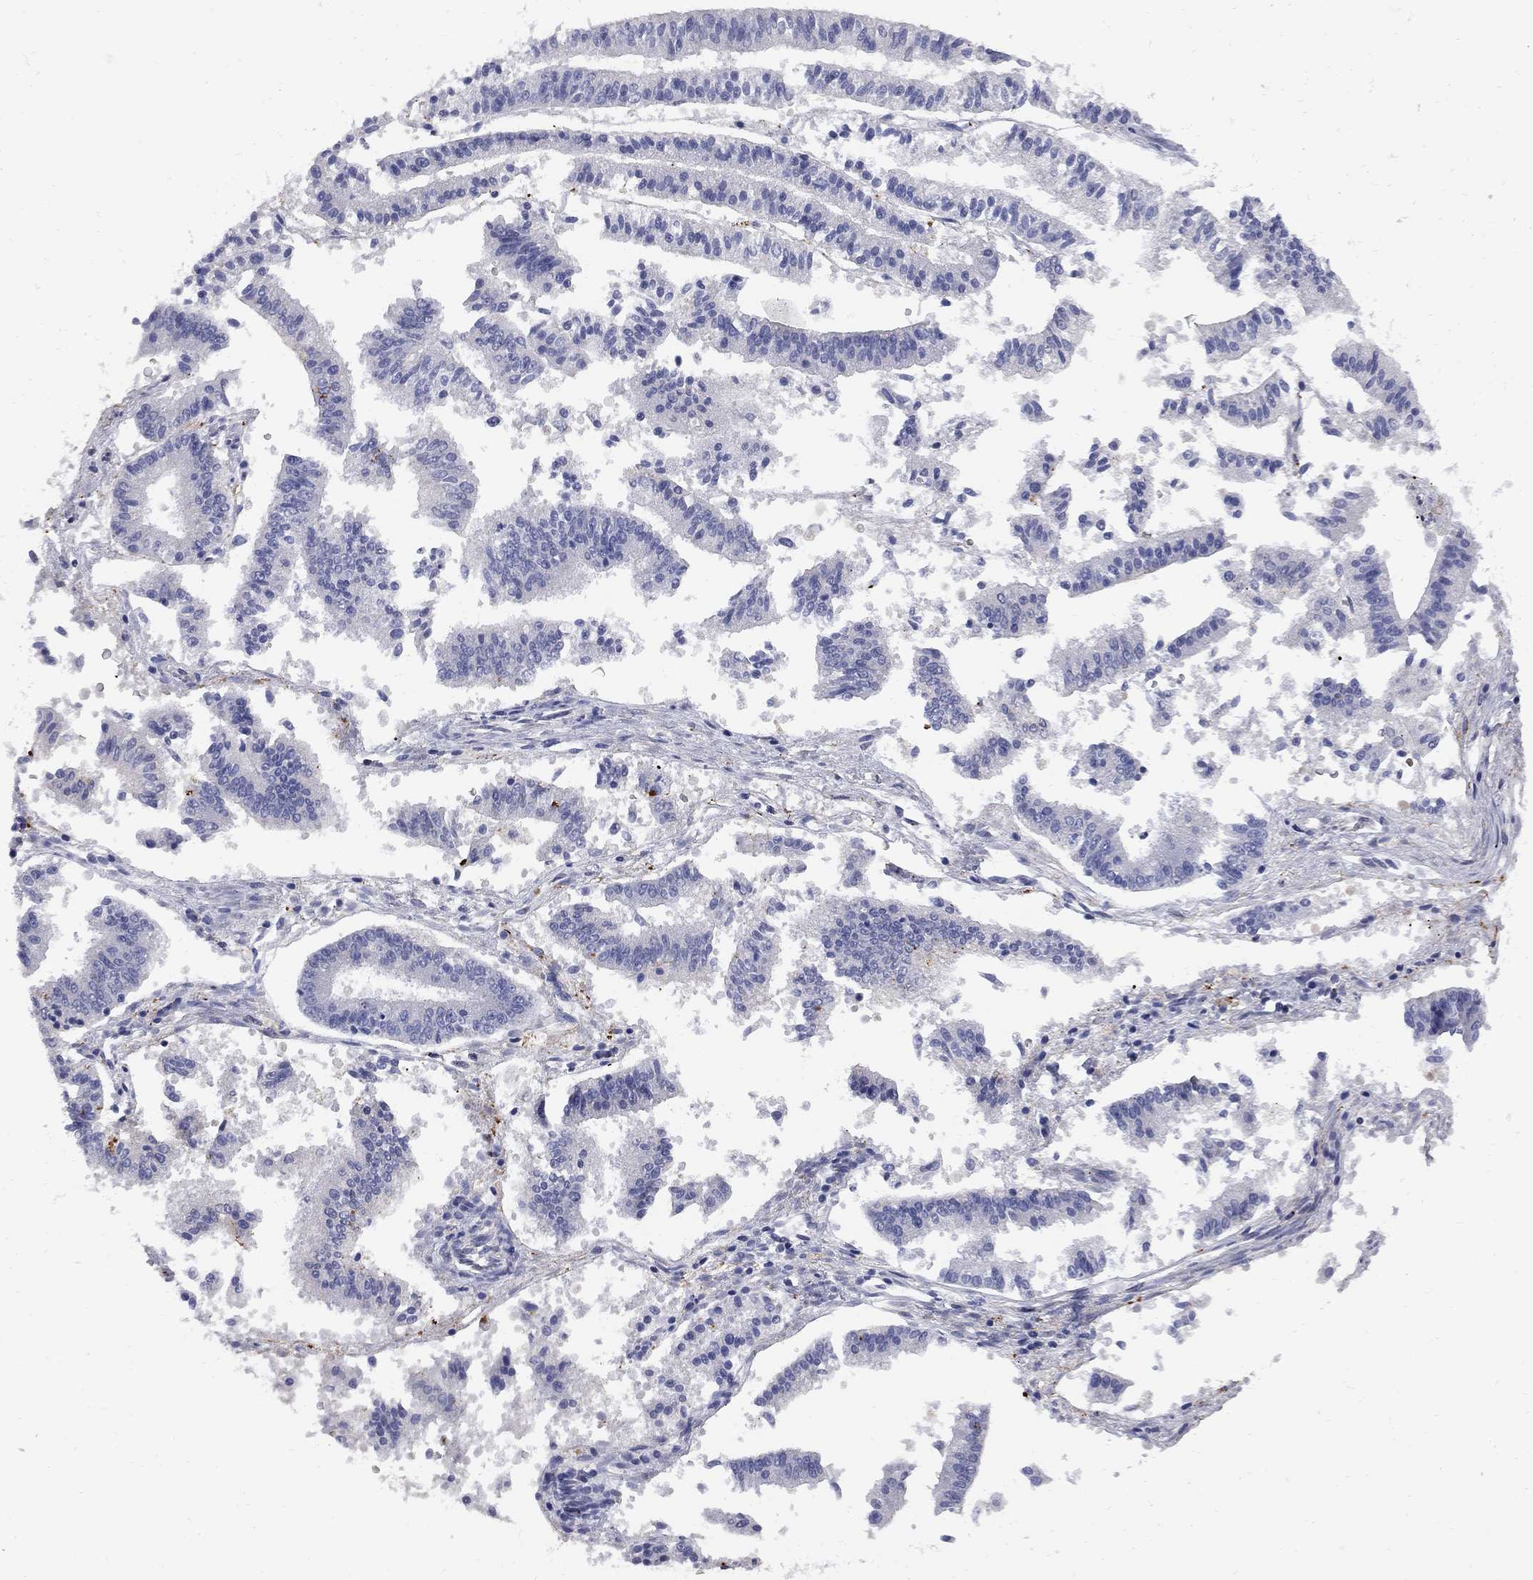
{"staining": {"intensity": "negative", "quantity": "none", "location": "none"}, "tissue": "endometrial cancer", "cell_type": "Tumor cells", "image_type": "cancer", "snomed": [{"axis": "morphology", "description": "Adenocarcinoma, NOS"}, {"axis": "topography", "description": "Endometrium"}], "caption": "The photomicrograph reveals no significant expression in tumor cells of endometrial cancer.", "gene": "MTHFR", "patient": {"sex": "female", "age": 66}}